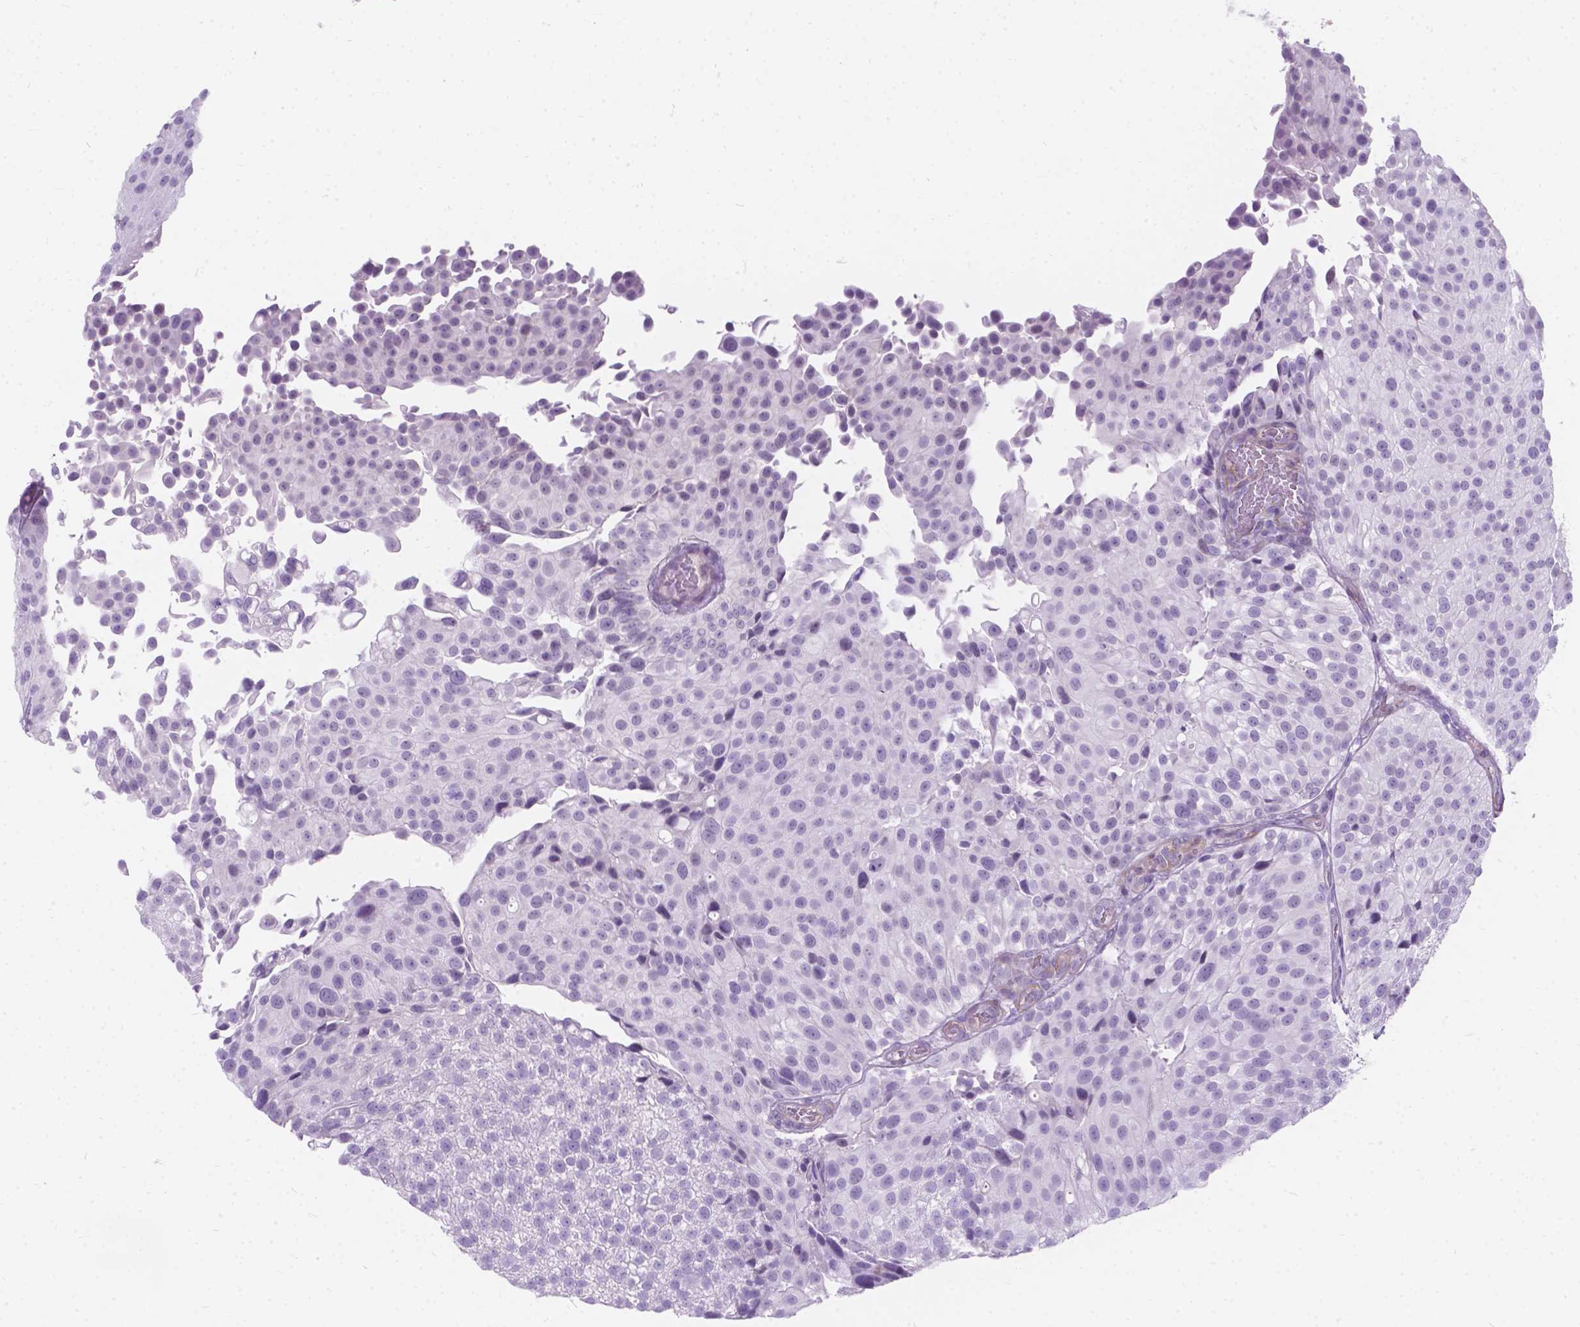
{"staining": {"intensity": "negative", "quantity": "none", "location": "none"}, "tissue": "urothelial cancer", "cell_type": "Tumor cells", "image_type": "cancer", "snomed": [{"axis": "morphology", "description": "Urothelial carcinoma, Low grade"}, {"axis": "topography", "description": "Urinary bladder"}], "caption": "Tumor cells show no significant protein expression in urothelial carcinoma (low-grade). The staining was performed using DAB (3,3'-diaminobenzidine) to visualize the protein expression in brown, while the nuclei were stained in blue with hematoxylin (Magnification: 20x).", "gene": "KIAA0040", "patient": {"sex": "male", "age": 80}}